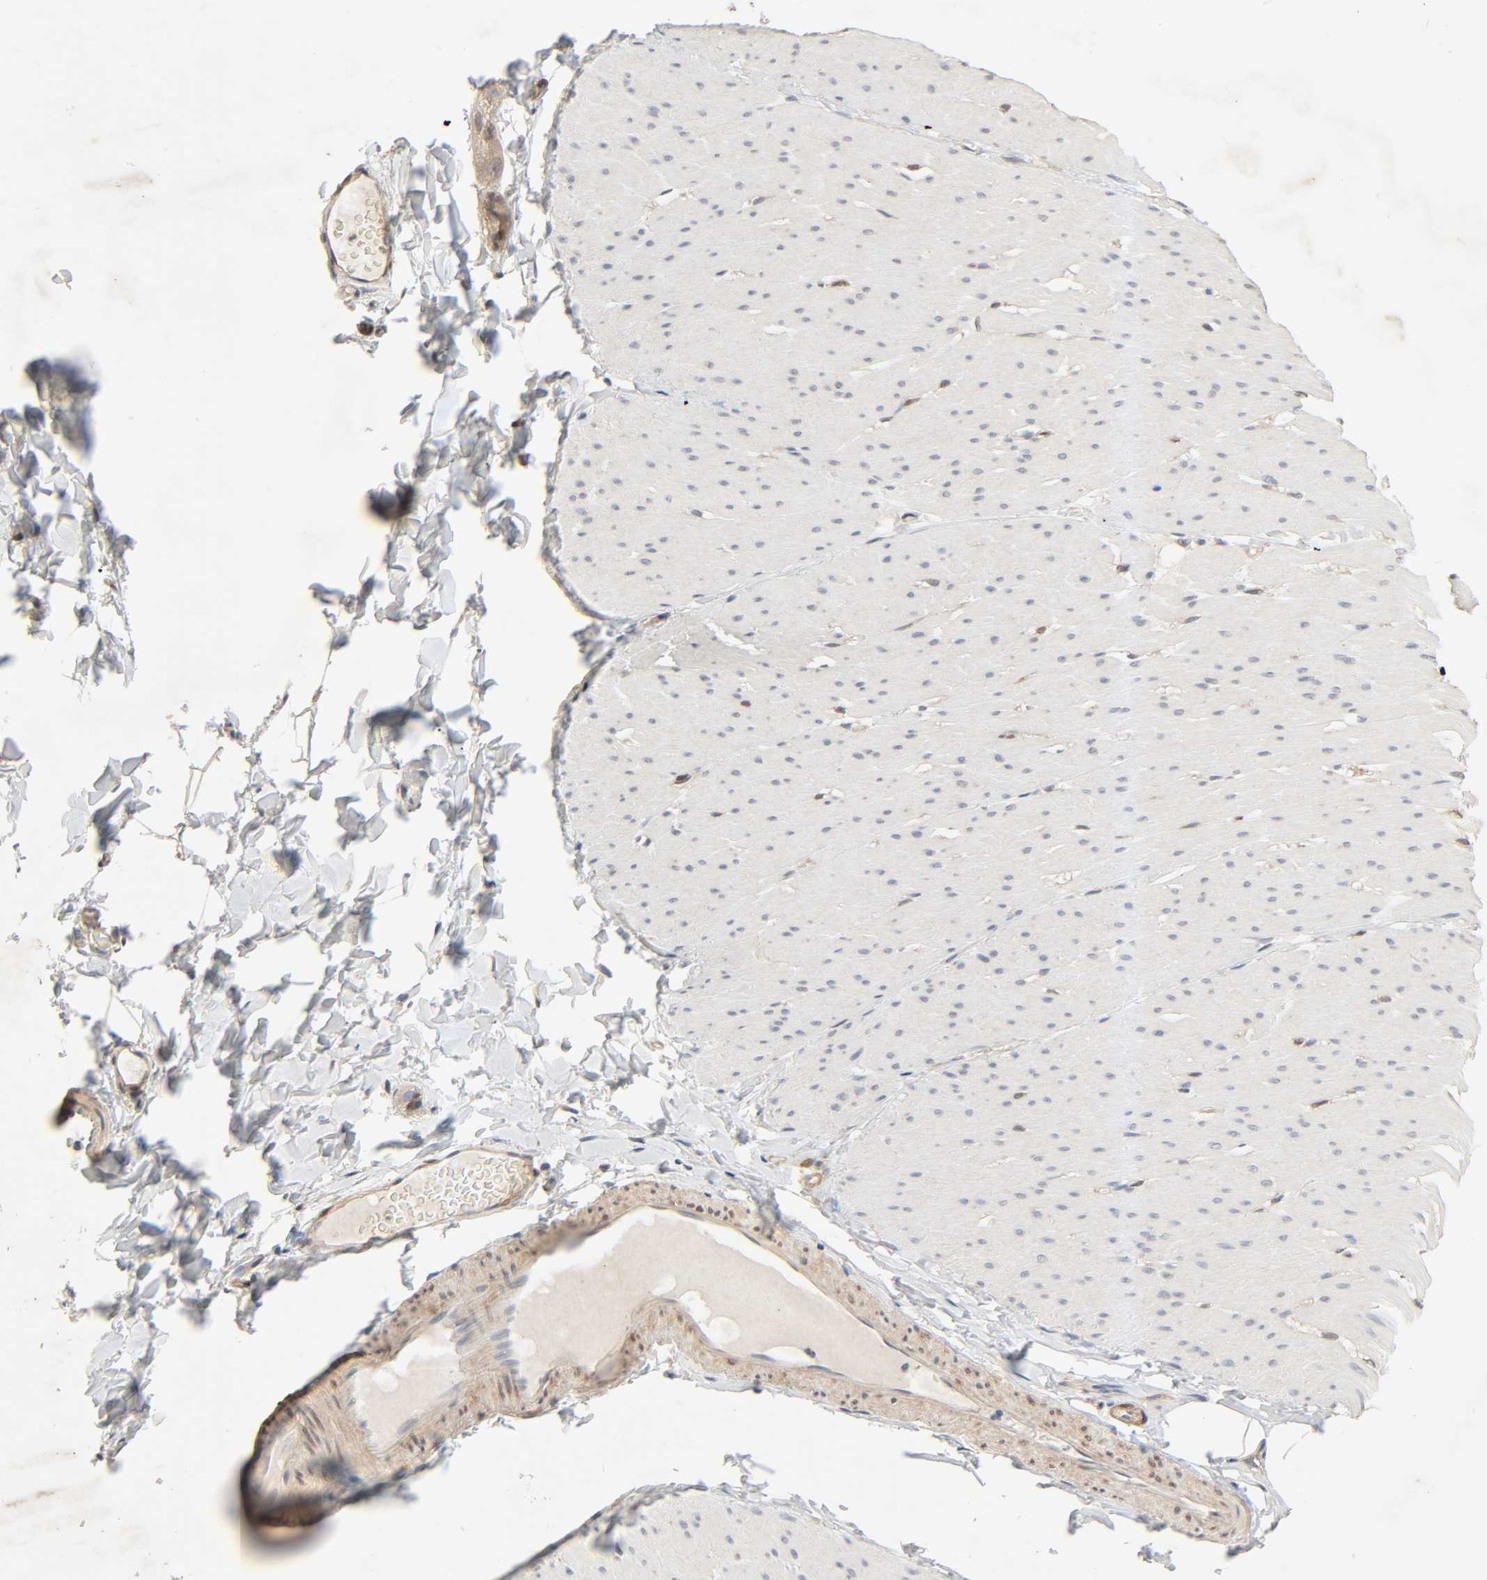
{"staining": {"intensity": "weak", "quantity": "25%-75%", "location": "cytoplasmic/membranous"}, "tissue": "smooth muscle", "cell_type": "Smooth muscle cells", "image_type": "normal", "snomed": [{"axis": "morphology", "description": "Normal tissue, NOS"}, {"axis": "topography", "description": "Smooth muscle"}, {"axis": "topography", "description": "Colon"}], "caption": "Smooth muscle cells demonstrate low levels of weak cytoplasmic/membranous expression in approximately 25%-75% of cells in unremarkable human smooth muscle.", "gene": "PTK2", "patient": {"sex": "male", "age": 67}}